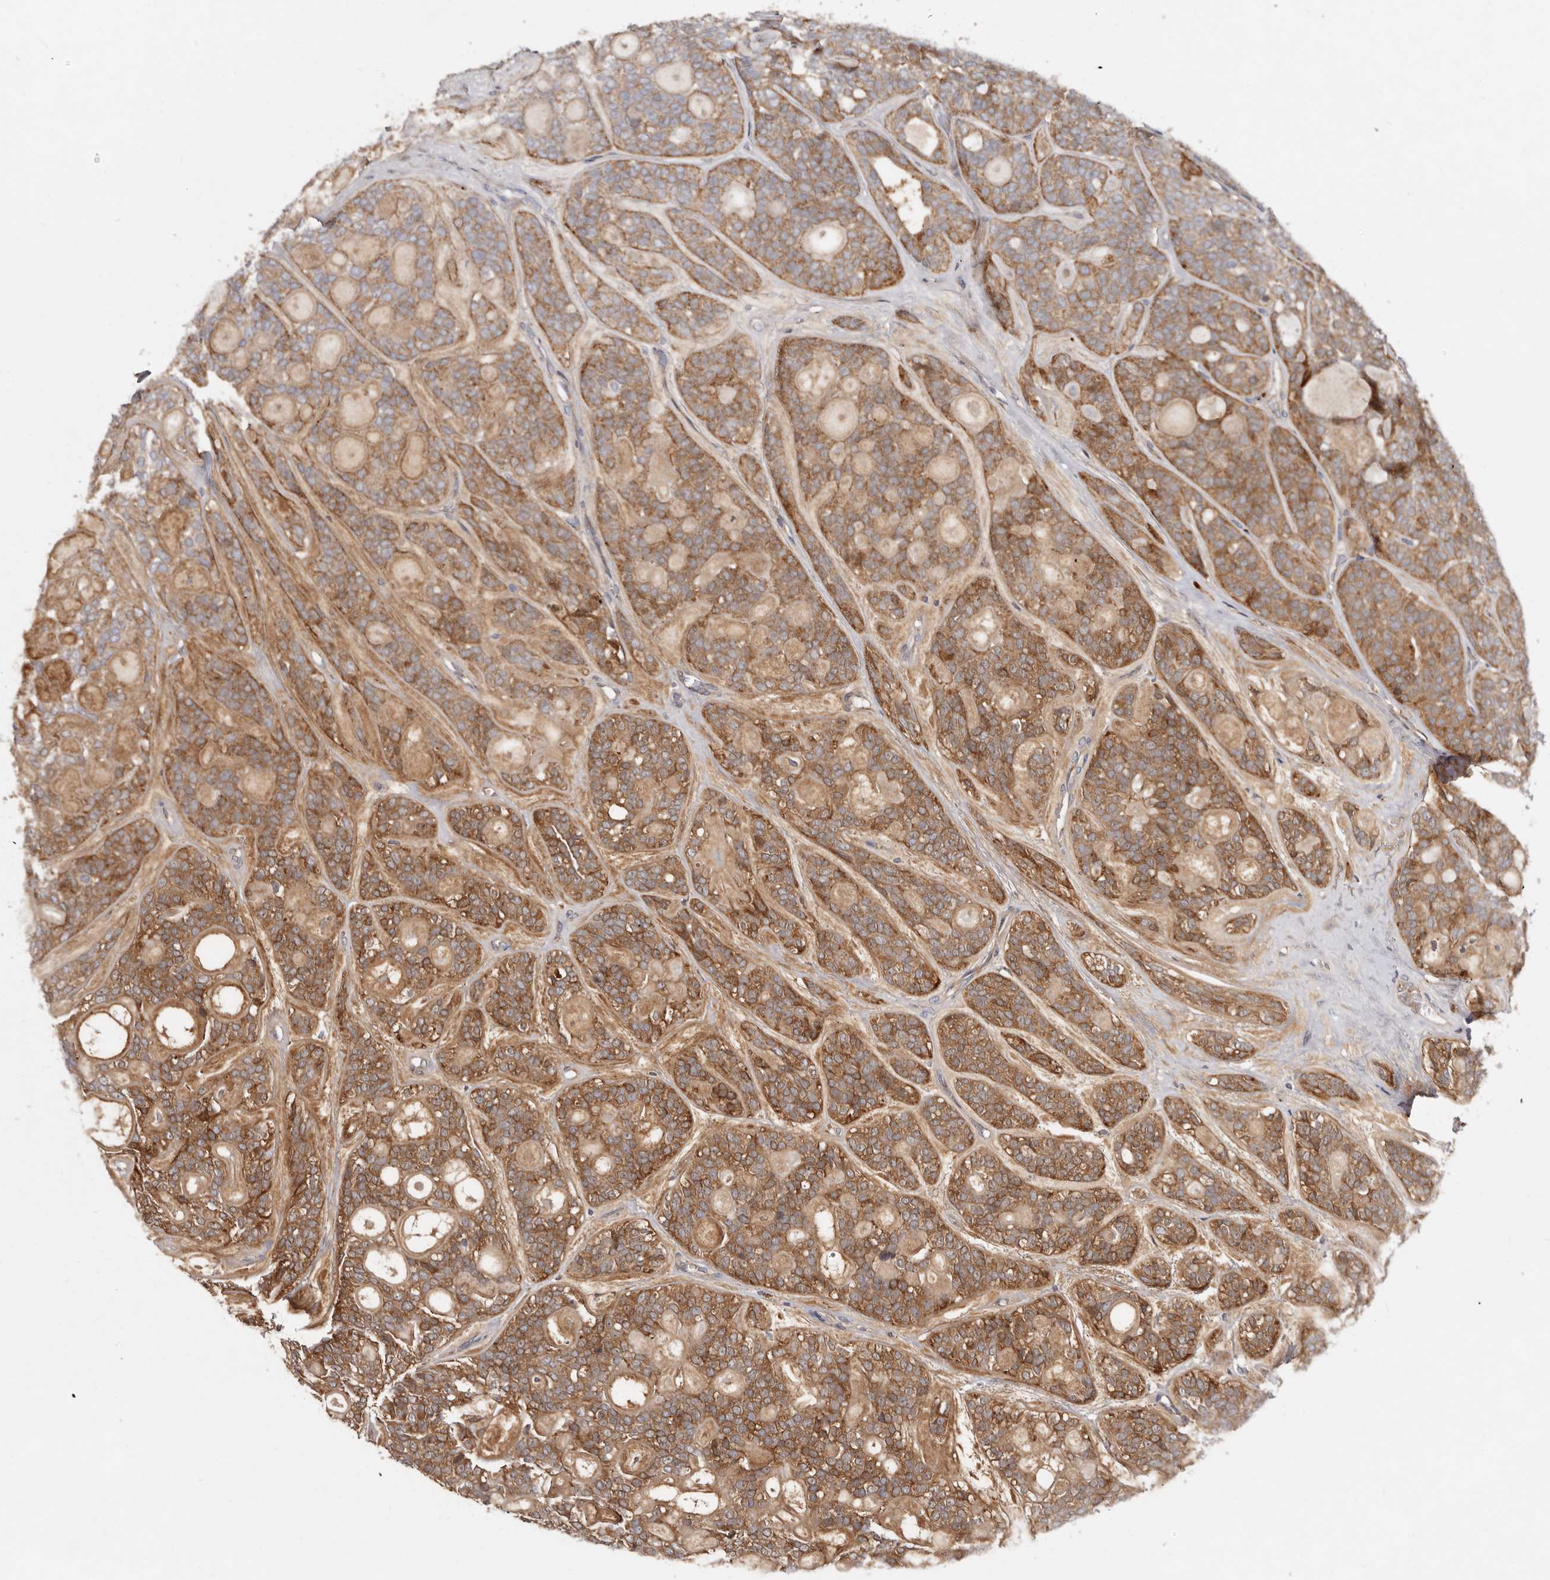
{"staining": {"intensity": "moderate", "quantity": ">75%", "location": "cytoplasmic/membranous"}, "tissue": "head and neck cancer", "cell_type": "Tumor cells", "image_type": "cancer", "snomed": [{"axis": "morphology", "description": "Adenocarcinoma, NOS"}, {"axis": "topography", "description": "Head-Neck"}], "caption": "There is medium levels of moderate cytoplasmic/membranous expression in tumor cells of head and neck cancer (adenocarcinoma), as demonstrated by immunohistochemical staining (brown color).", "gene": "GOT1L1", "patient": {"sex": "male", "age": 66}}